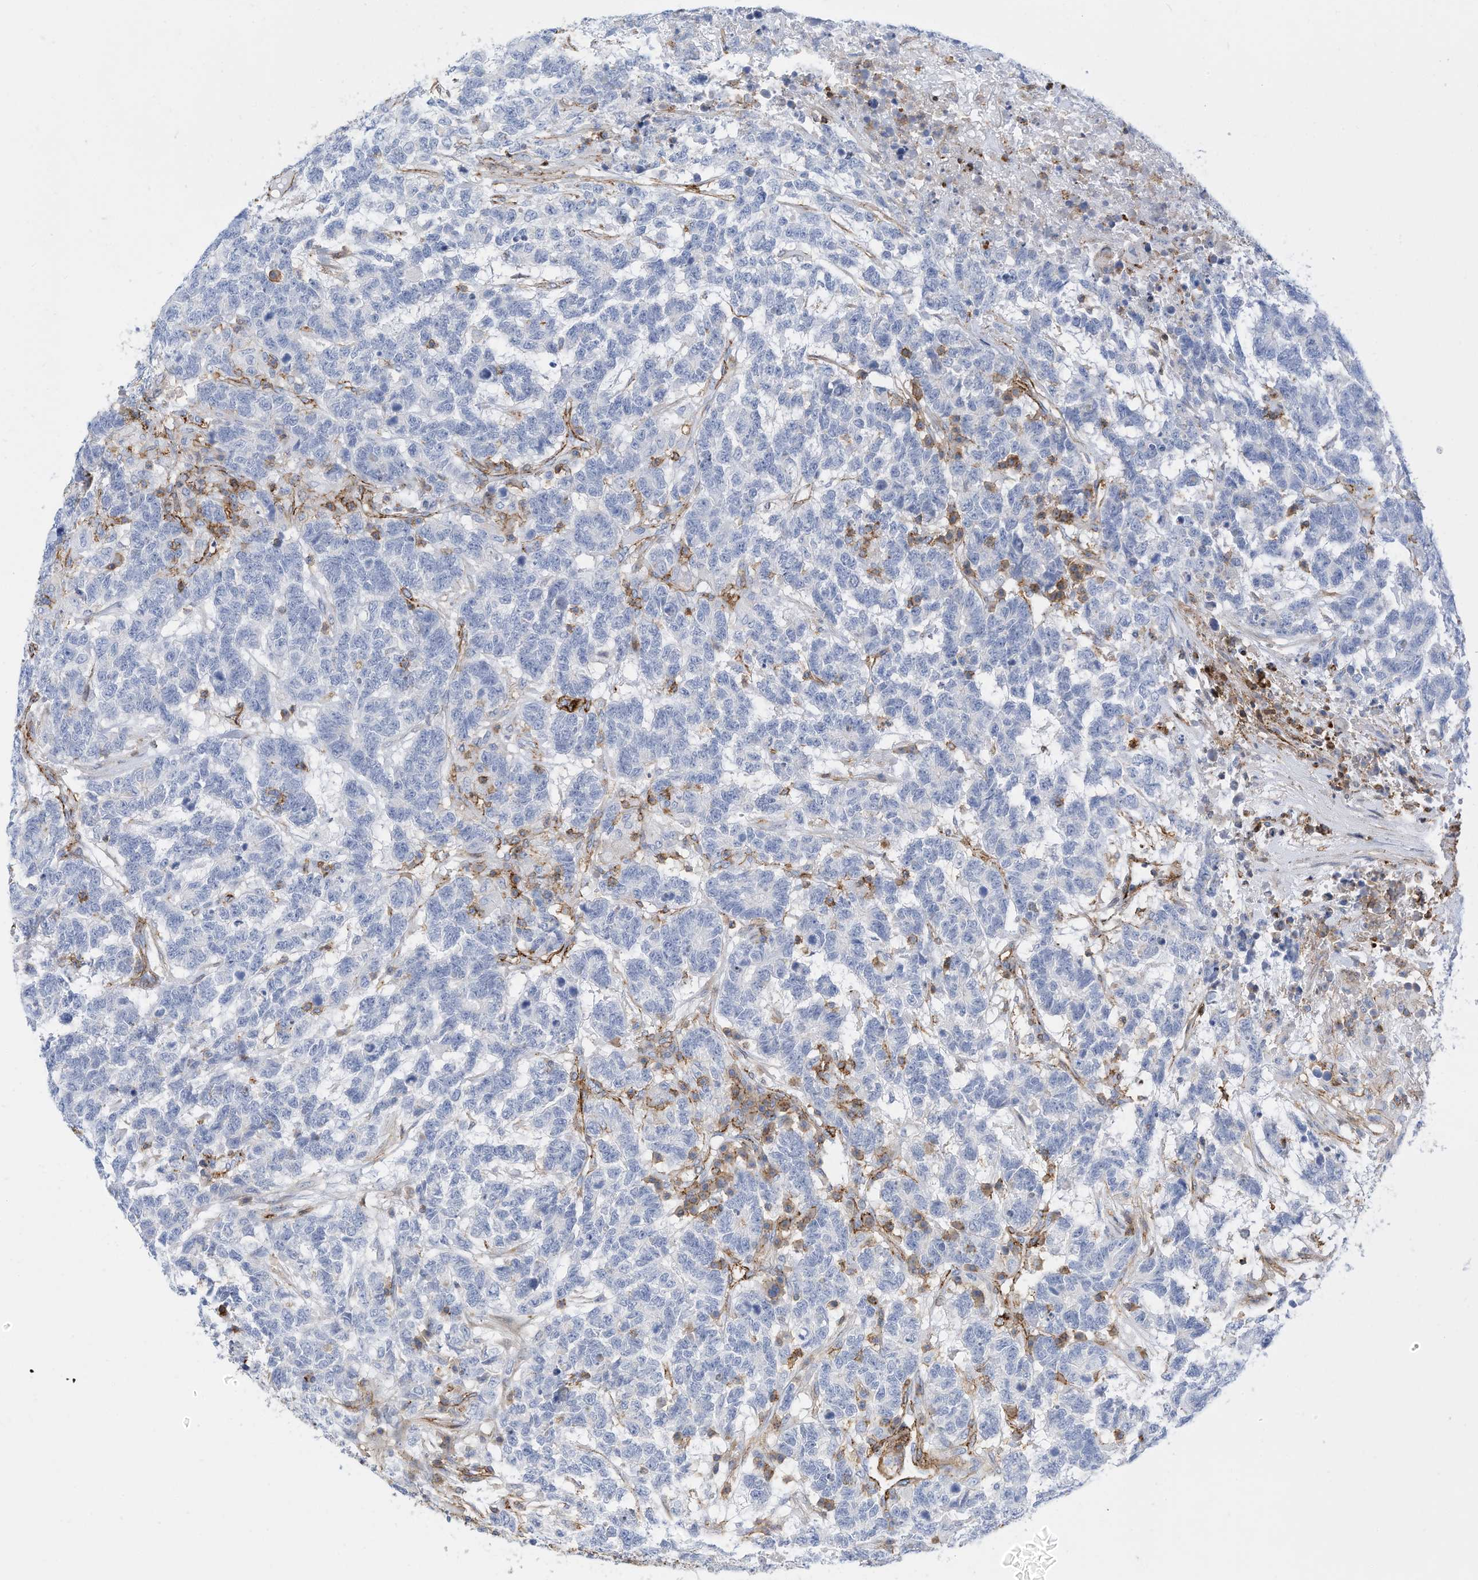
{"staining": {"intensity": "negative", "quantity": "none", "location": "none"}, "tissue": "testis cancer", "cell_type": "Tumor cells", "image_type": "cancer", "snomed": [{"axis": "morphology", "description": "Carcinoma, Embryonal, NOS"}, {"axis": "topography", "description": "Testis"}], "caption": "High magnification brightfield microscopy of embryonal carcinoma (testis) stained with DAB (3,3'-diaminobenzidine) (brown) and counterstained with hematoxylin (blue): tumor cells show no significant staining.", "gene": "TXNDC9", "patient": {"sex": "male", "age": 26}}